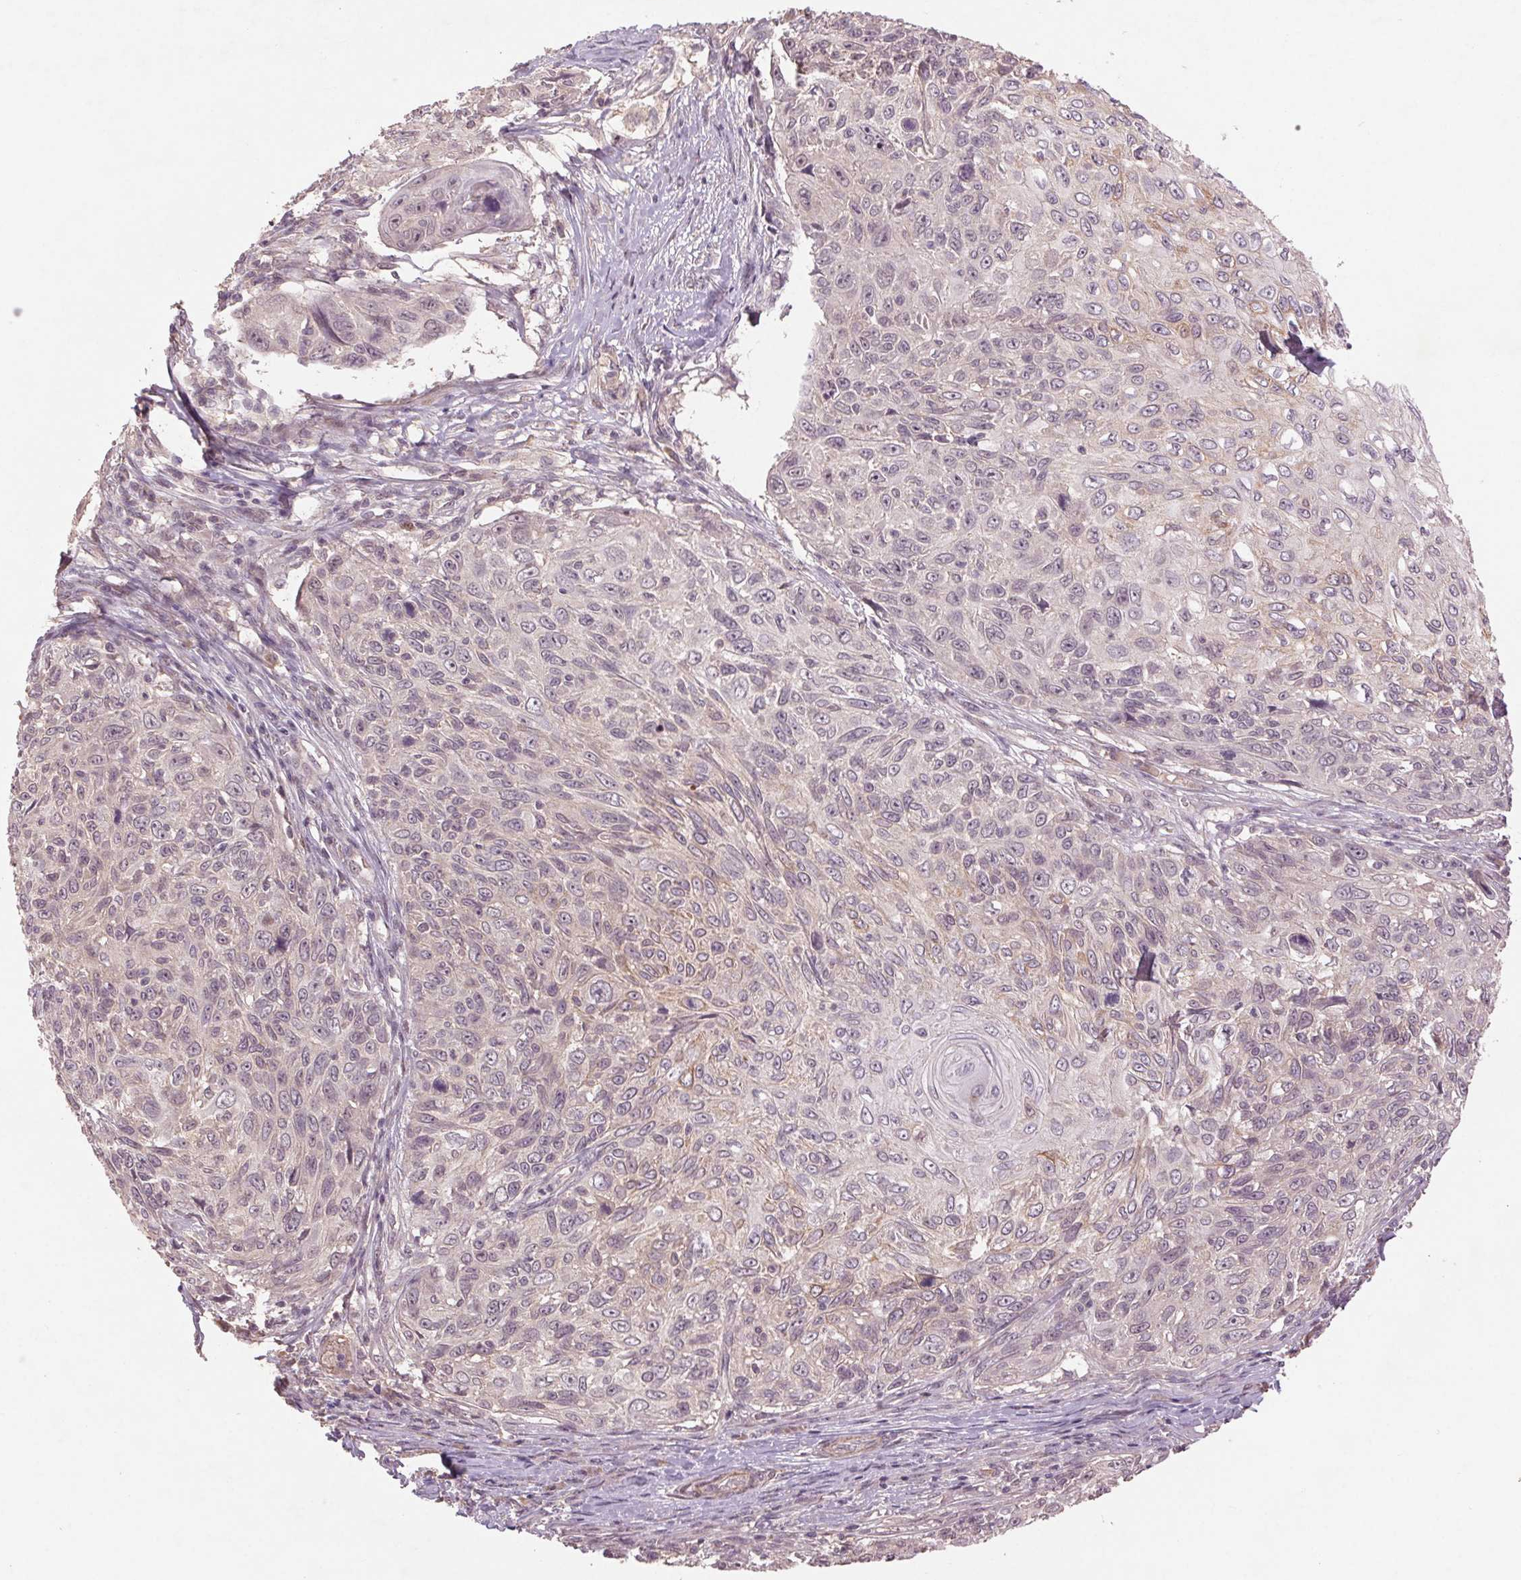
{"staining": {"intensity": "negative", "quantity": "none", "location": "none"}, "tissue": "skin cancer", "cell_type": "Tumor cells", "image_type": "cancer", "snomed": [{"axis": "morphology", "description": "Squamous cell carcinoma, NOS"}, {"axis": "topography", "description": "Skin"}], "caption": "This is an immunohistochemistry (IHC) image of skin squamous cell carcinoma. There is no expression in tumor cells.", "gene": "SMLR1", "patient": {"sex": "male", "age": 92}}